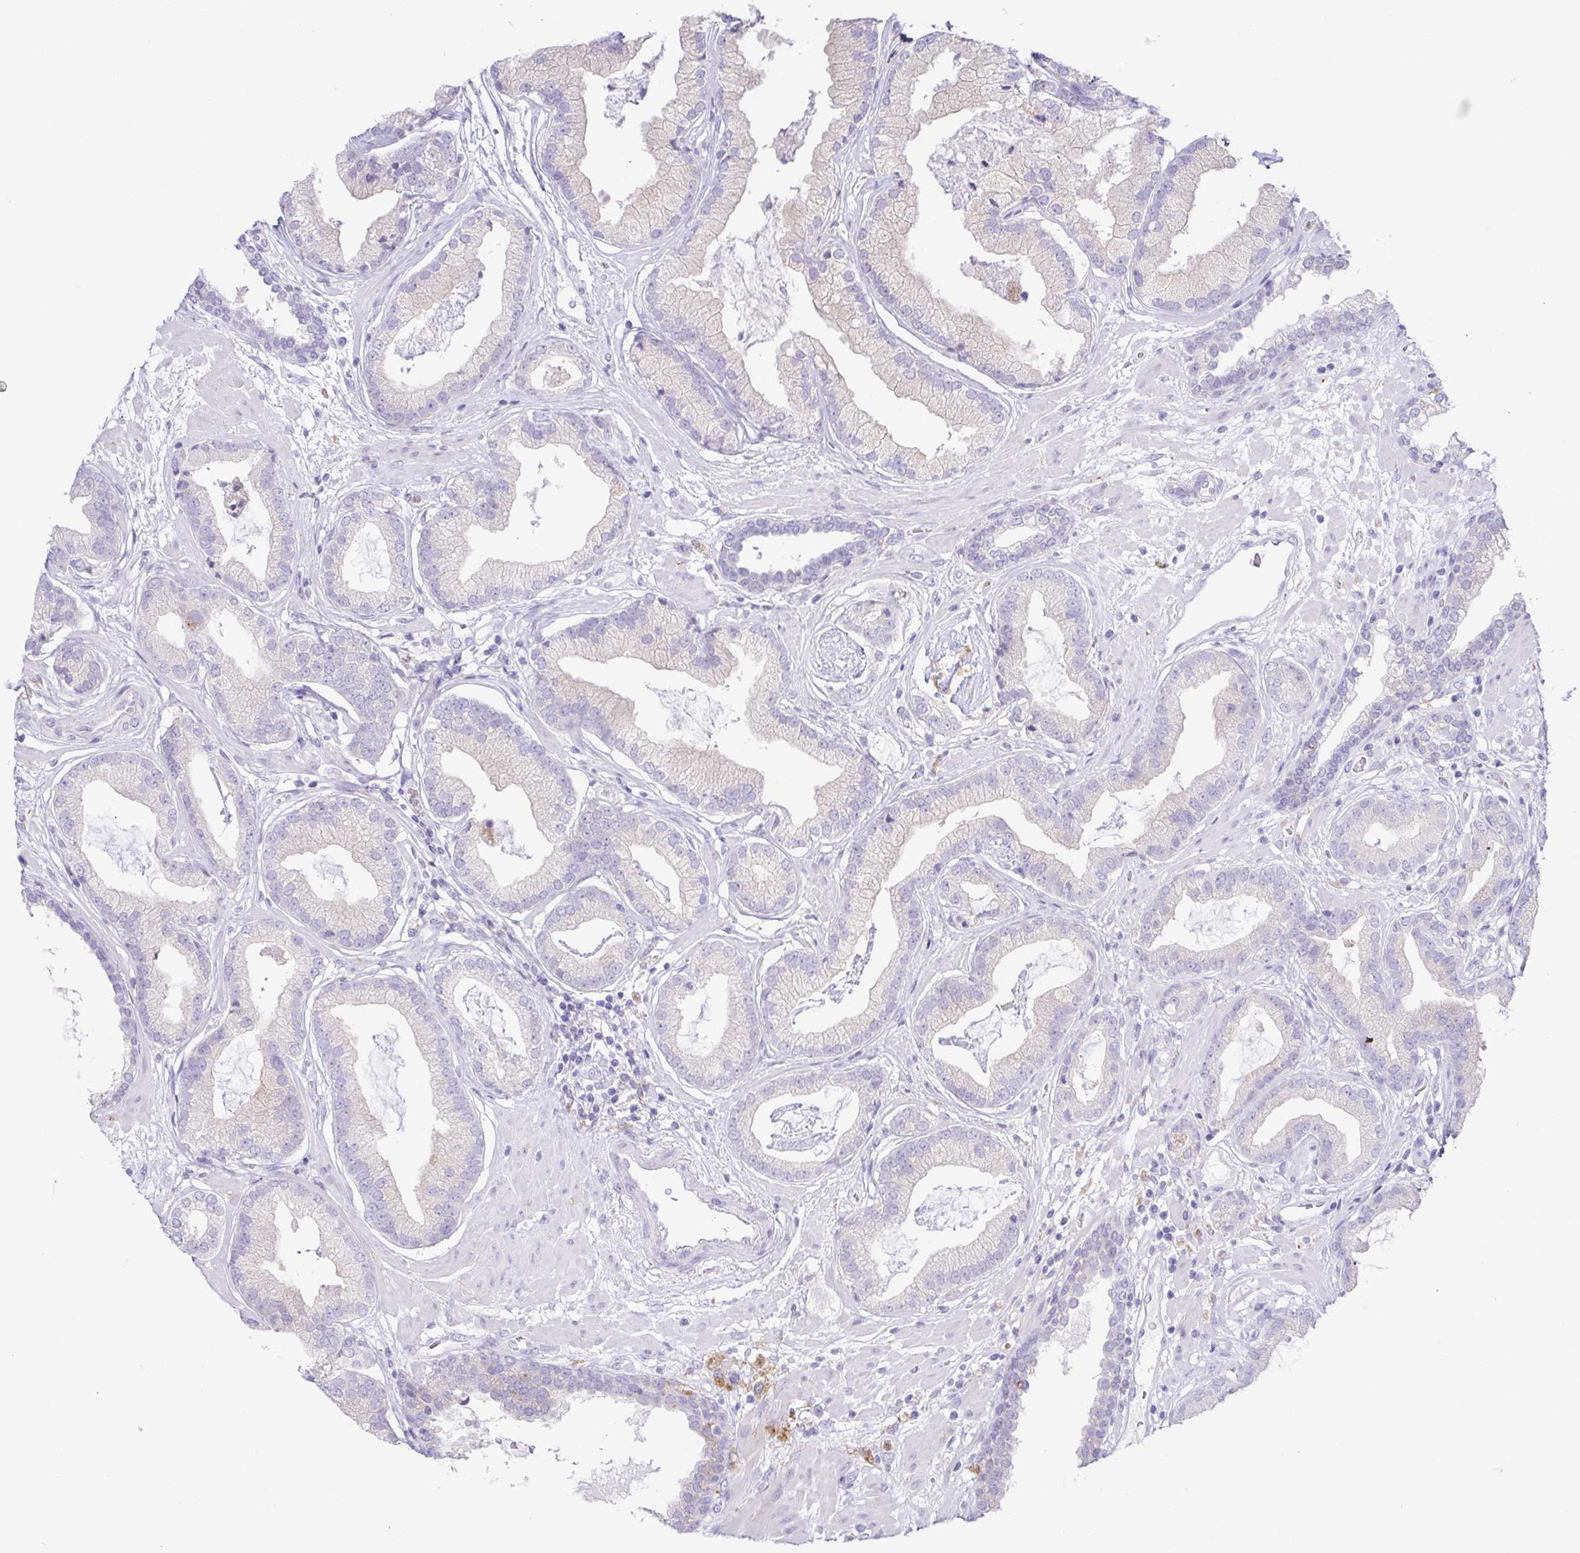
{"staining": {"intensity": "negative", "quantity": "none", "location": "none"}, "tissue": "prostate cancer", "cell_type": "Tumor cells", "image_type": "cancer", "snomed": [{"axis": "morphology", "description": "Adenocarcinoma, Low grade"}, {"axis": "topography", "description": "Prostate"}], "caption": "Protein analysis of adenocarcinoma (low-grade) (prostate) exhibits no significant staining in tumor cells.", "gene": "ATP6V1G2", "patient": {"sex": "male", "age": 62}}